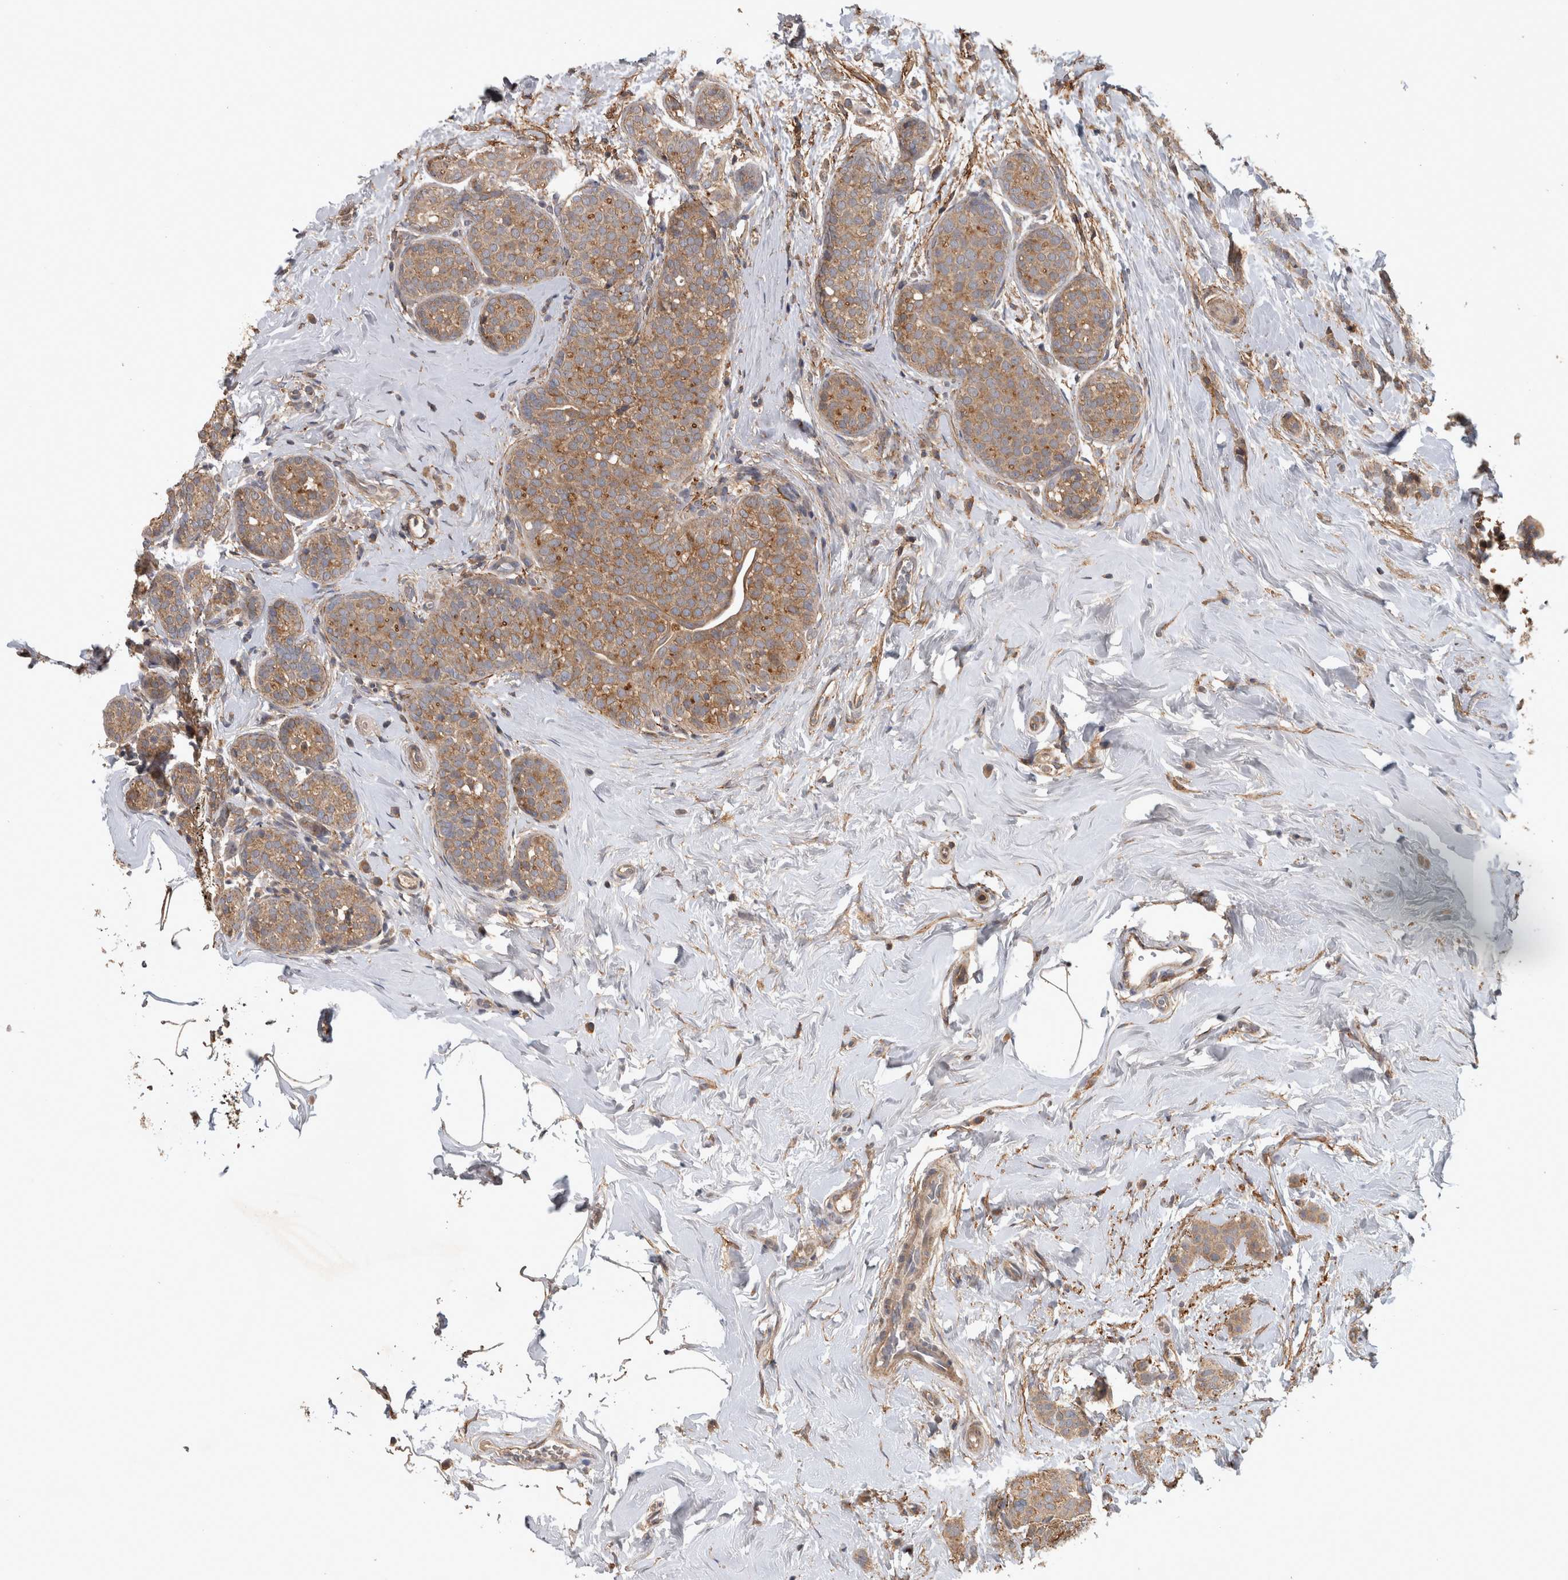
{"staining": {"intensity": "moderate", "quantity": ">75%", "location": "cytoplasmic/membranous"}, "tissue": "breast cancer", "cell_type": "Tumor cells", "image_type": "cancer", "snomed": [{"axis": "morphology", "description": "Lobular carcinoma, in situ"}, {"axis": "morphology", "description": "Lobular carcinoma"}, {"axis": "topography", "description": "Breast"}], "caption": "Breast cancer (lobular carcinoma) tissue exhibits moderate cytoplasmic/membranous positivity in approximately >75% of tumor cells", "gene": "TRMT61B", "patient": {"sex": "female", "age": 41}}